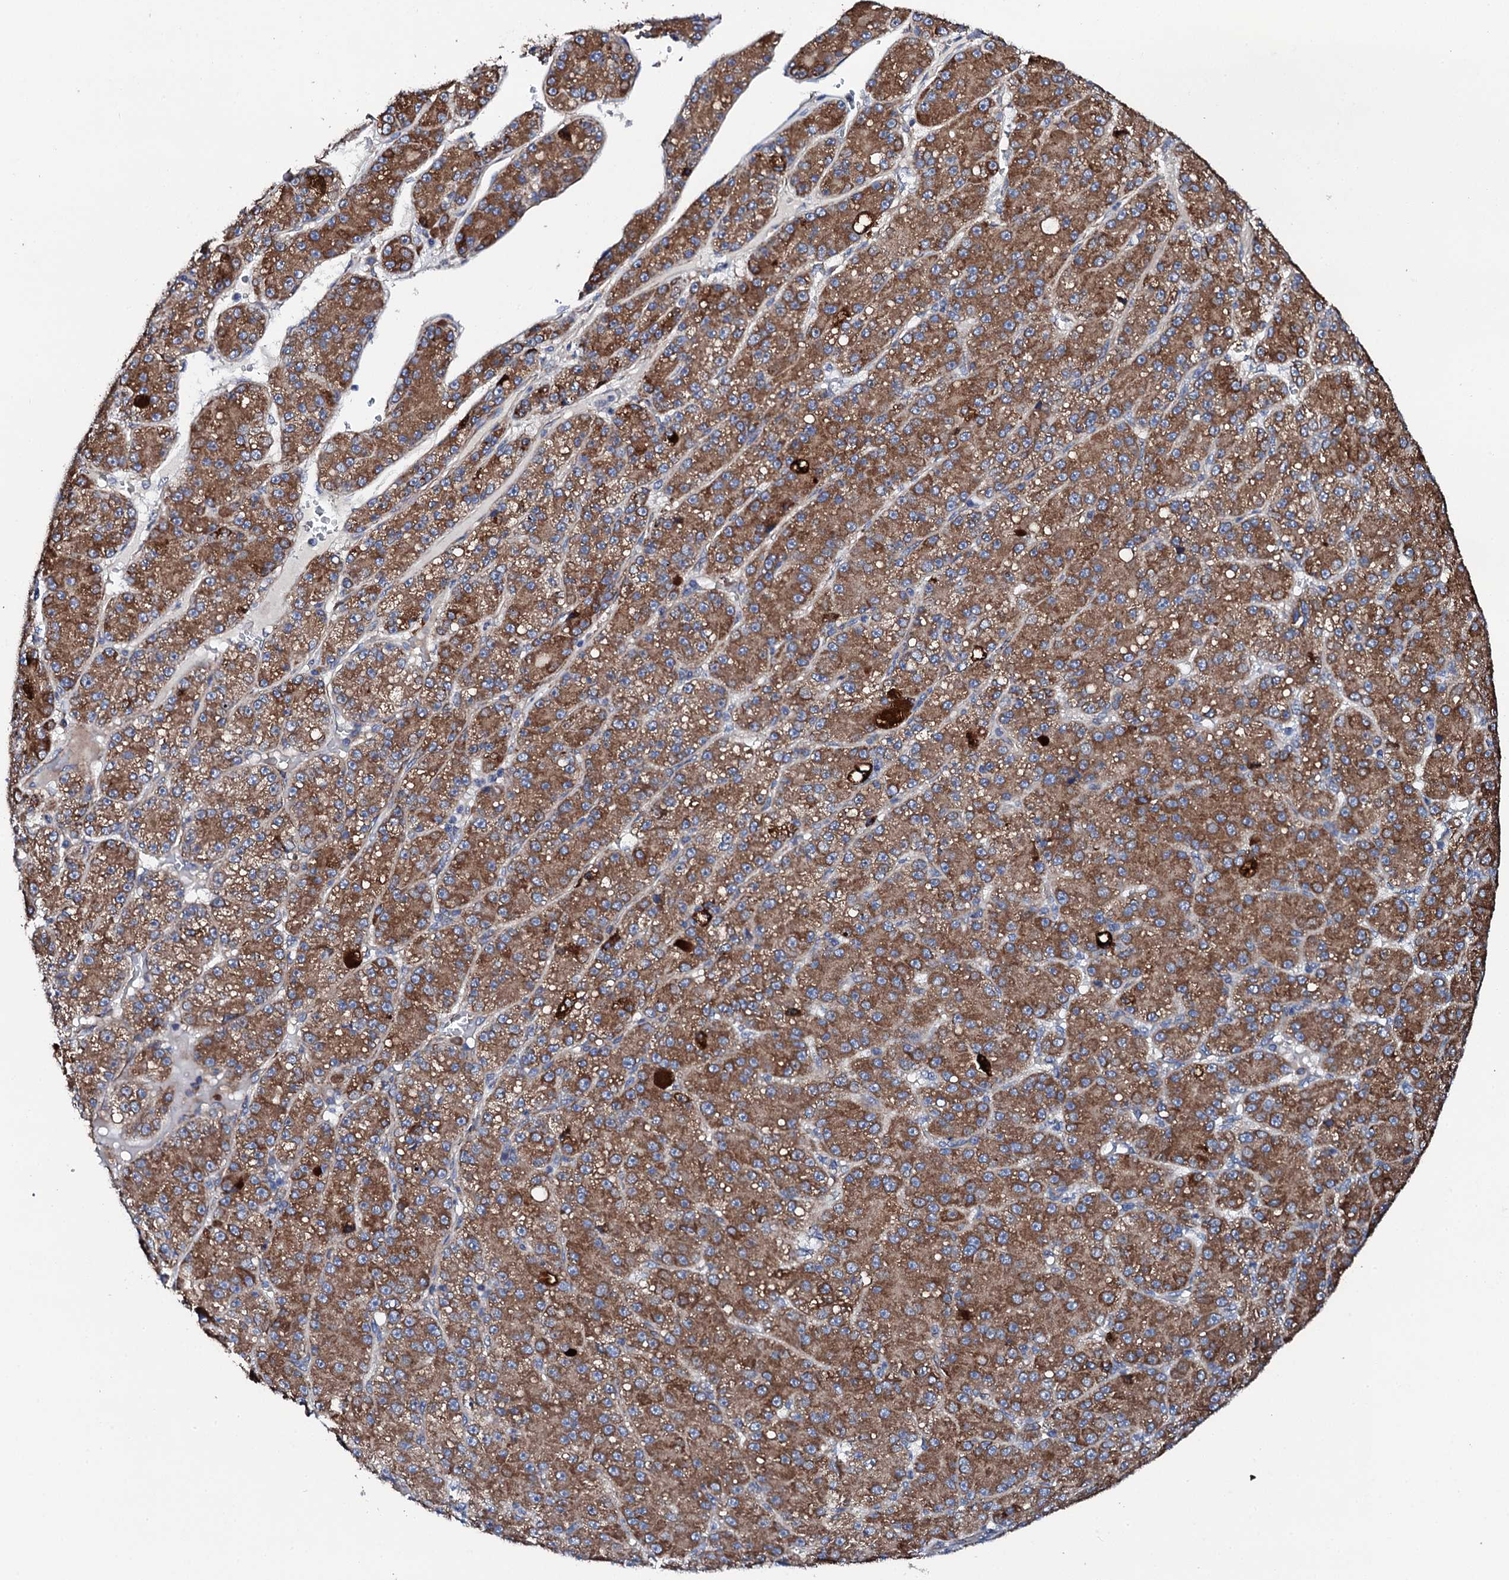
{"staining": {"intensity": "moderate", "quantity": ">75%", "location": "cytoplasmic/membranous"}, "tissue": "liver cancer", "cell_type": "Tumor cells", "image_type": "cancer", "snomed": [{"axis": "morphology", "description": "Carcinoma, Hepatocellular, NOS"}, {"axis": "topography", "description": "Liver"}], "caption": "Brown immunohistochemical staining in human liver hepatocellular carcinoma displays moderate cytoplasmic/membranous staining in approximately >75% of tumor cells. The protein is stained brown, and the nuclei are stained in blue (DAB (3,3'-diaminobenzidine) IHC with brightfield microscopy, high magnification).", "gene": "LIPT2", "patient": {"sex": "male", "age": 67}}